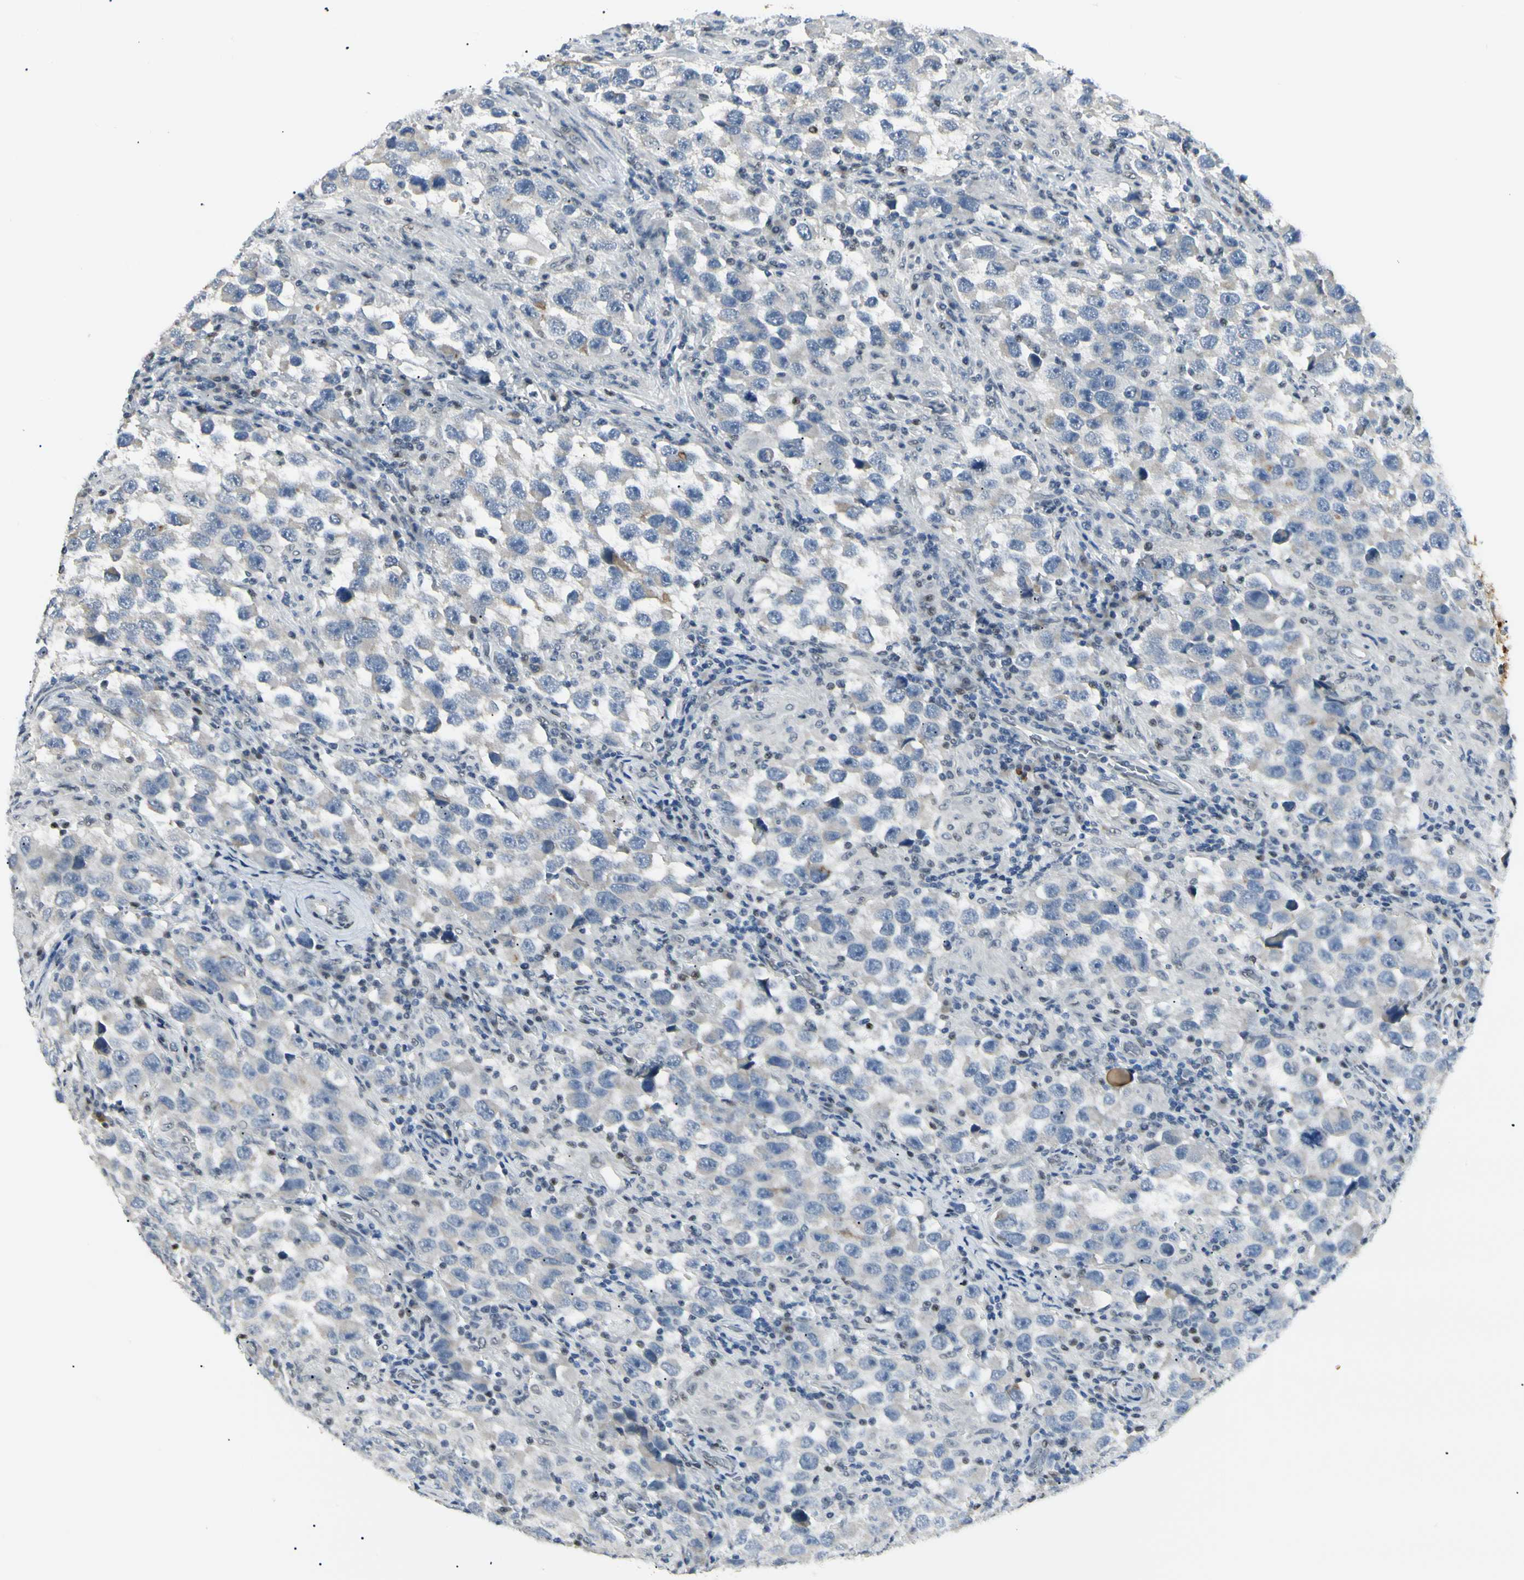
{"staining": {"intensity": "weak", "quantity": "<25%", "location": "cytoplasmic/membranous"}, "tissue": "testis cancer", "cell_type": "Tumor cells", "image_type": "cancer", "snomed": [{"axis": "morphology", "description": "Carcinoma, Embryonal, NOS"}, {"axis": "topography", "description": "Testis"}], "caption": "DAB (3,3'-diaminobenzidine) immunohistochemical staining of human testis cancer (embryonal carcinoma) exhibits no significant positivity in tumor cells. The staining is performed using DAB brown chromogen with nuclei counter-stained in using hematoxylin.", "gene": "ATXN1", "patient": {"sex": "male", "age": 21}}